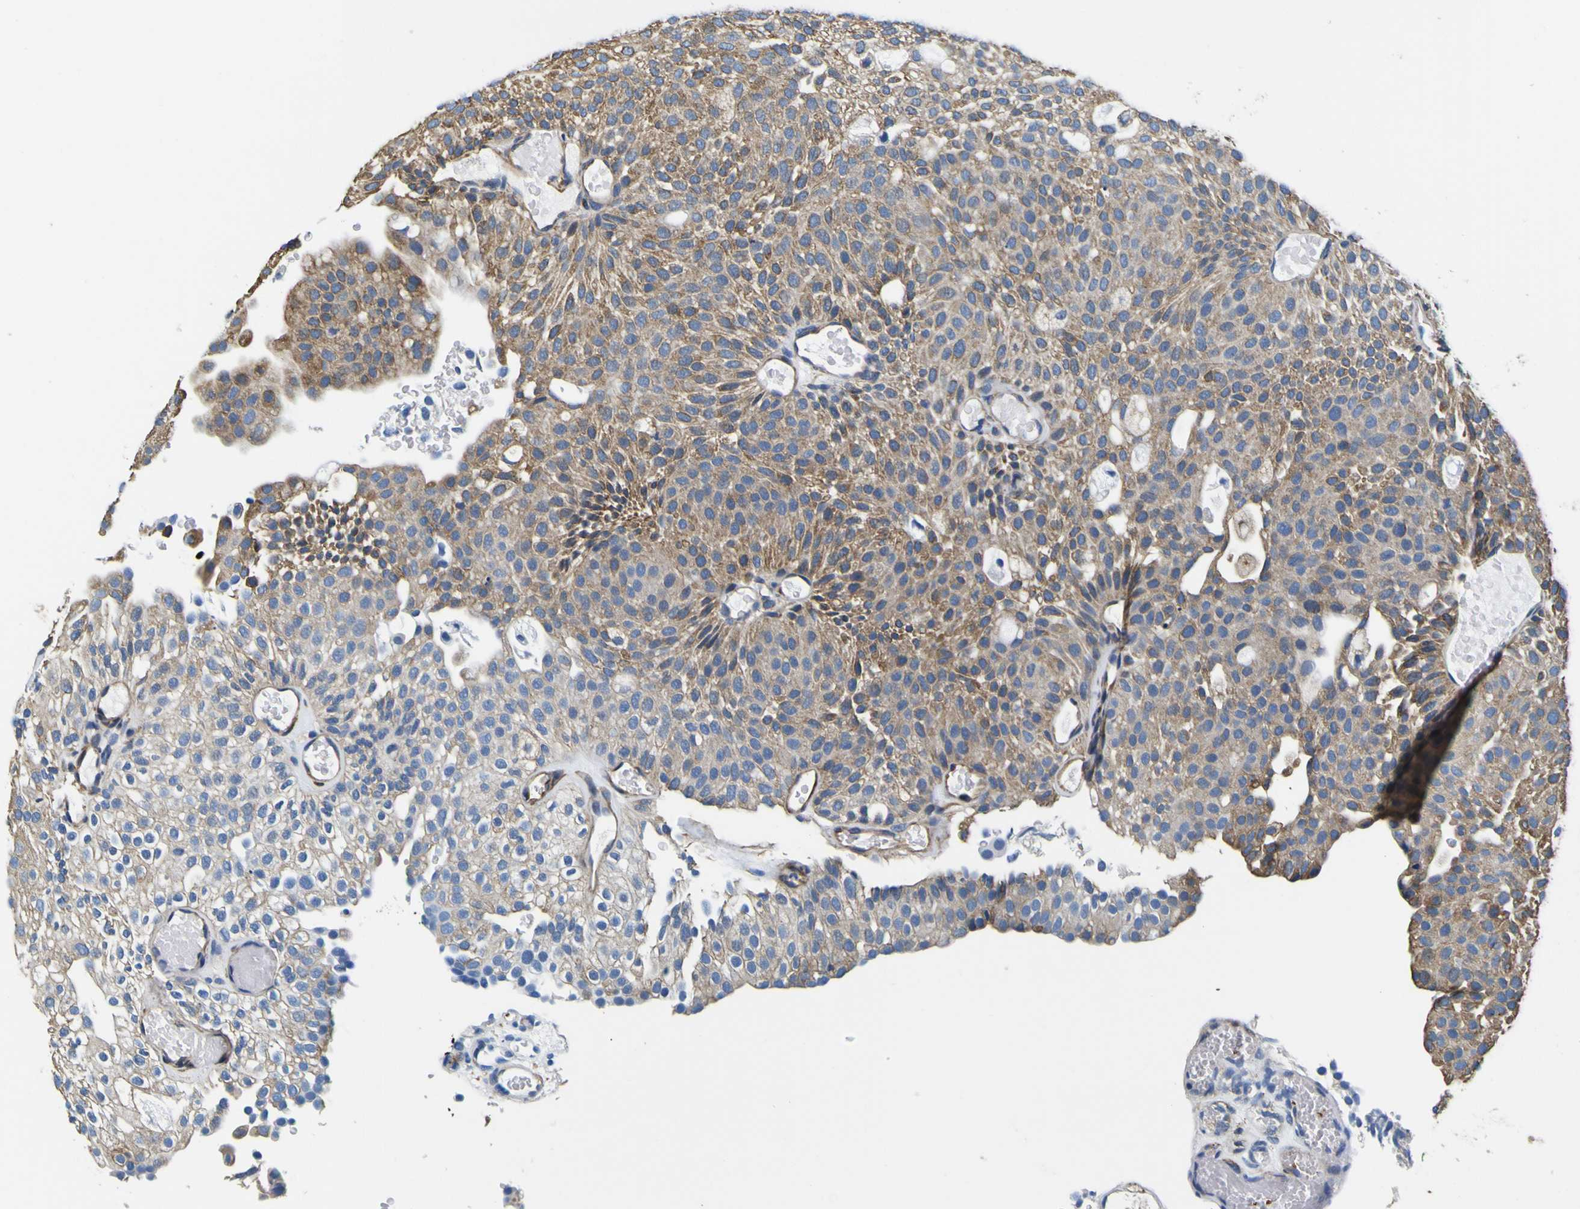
{"staining": {"intensity": "moderate", "quantity": ">75%", "location": "cytoplasmic/membranous"}, "tissue": "urothelial cancer", "cell_type": "Tumor cells", "image_type": "cancer", "snomed": [{"axis": "morphology", "description": "Urothelial carcinoma, Low grade"}, {"axis": "topography", "description": "Urinary bladder"}], "caption": "Tumor cells show moderate cytoplasmic/membranous staining in about >75% of cells in urothelial cancer. The staining is performed using DAB brown chromogen to label protein expression. The nuclei are counter-stained blue using hematoxylin.", "gene": "TUBA1B", "patient": {"sex": "male", "age": 78}}